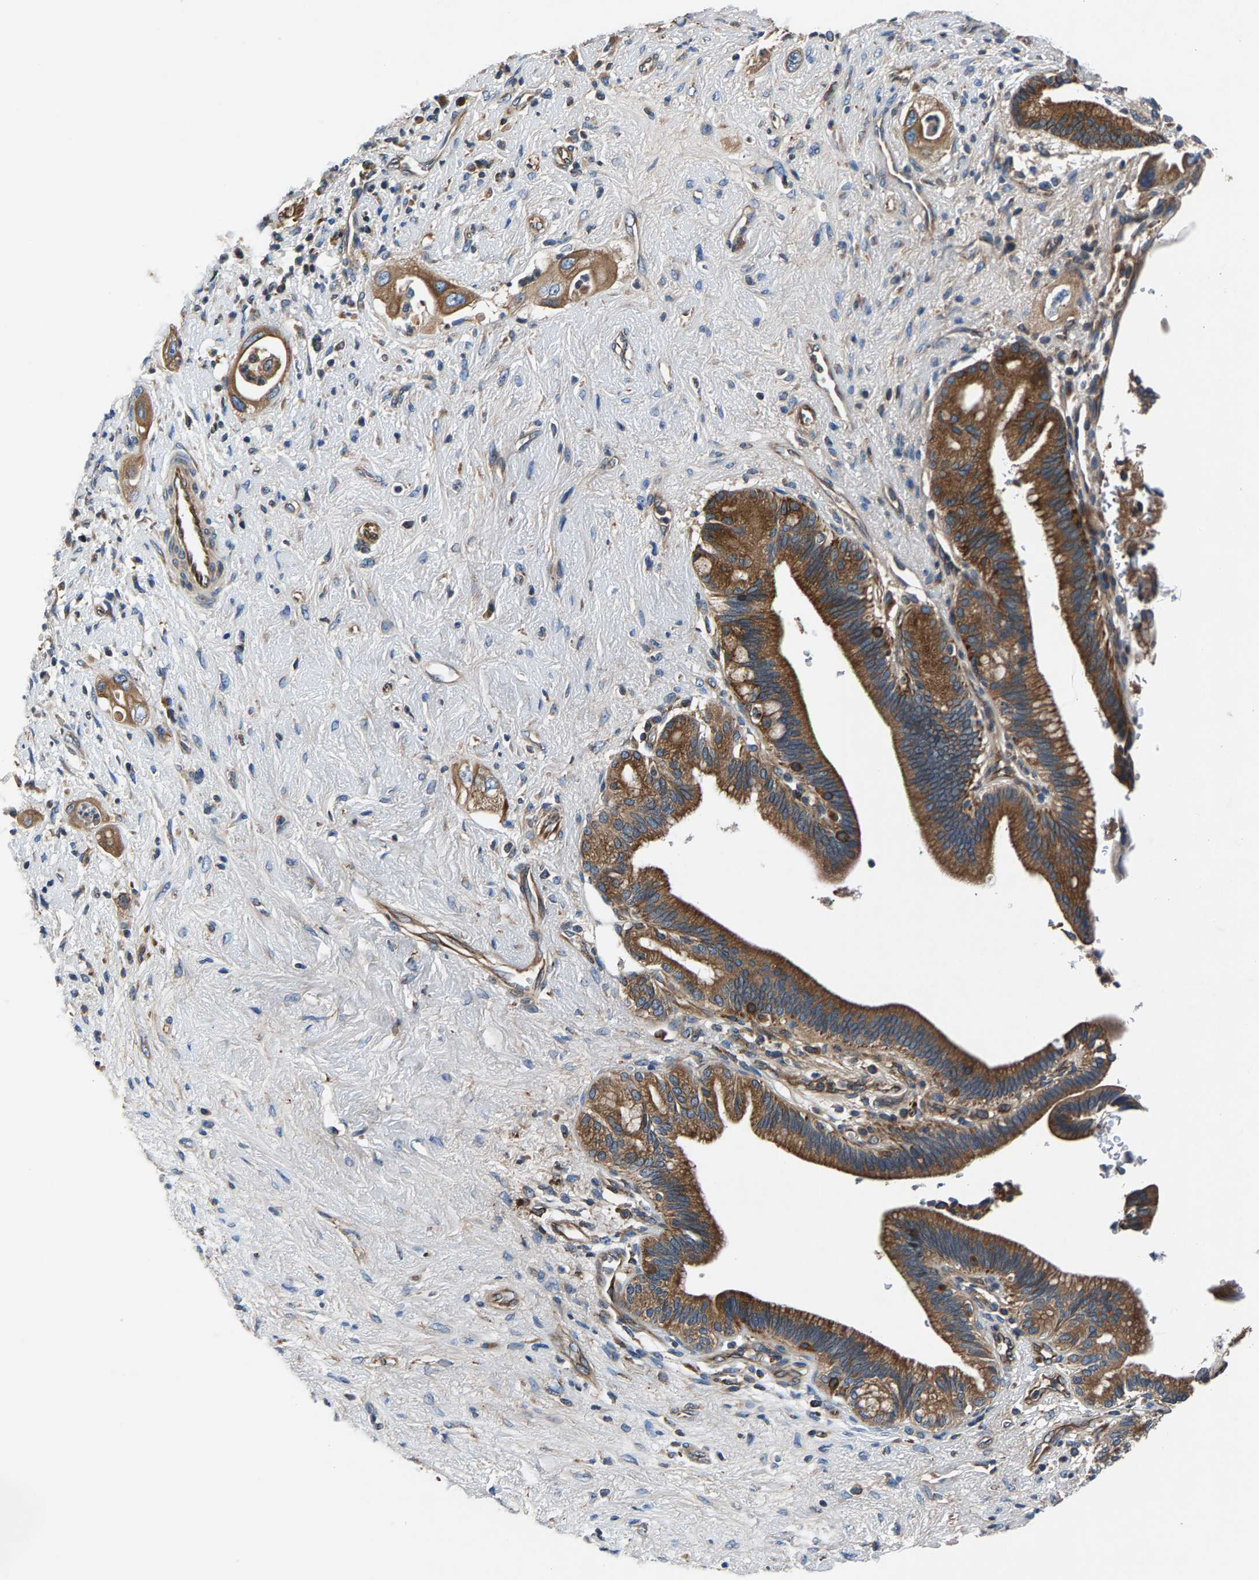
{"staining": {"intensity": "moderate", "quantity": ">75%", "location": "cytoplasmic/membranous"}, "tissue": "pancreatic cancer", "cell_type": "Tumor cells", "image_type": "cancer", "snomed": [{"axis": "morphology", "description": "Adenocarcinoma, NOS"}, {"axis": "topography", "description": "Pancreas"}], "caption": "This histopathology image displays IHC staining of human pancreatic cancer (adenocarcinoma), with medium moderate cytoplasmic/membranous expression in about >75% of tumor cells.", "gene": "LPCAT1", "patient": {"sex": "male", "age": 59}}